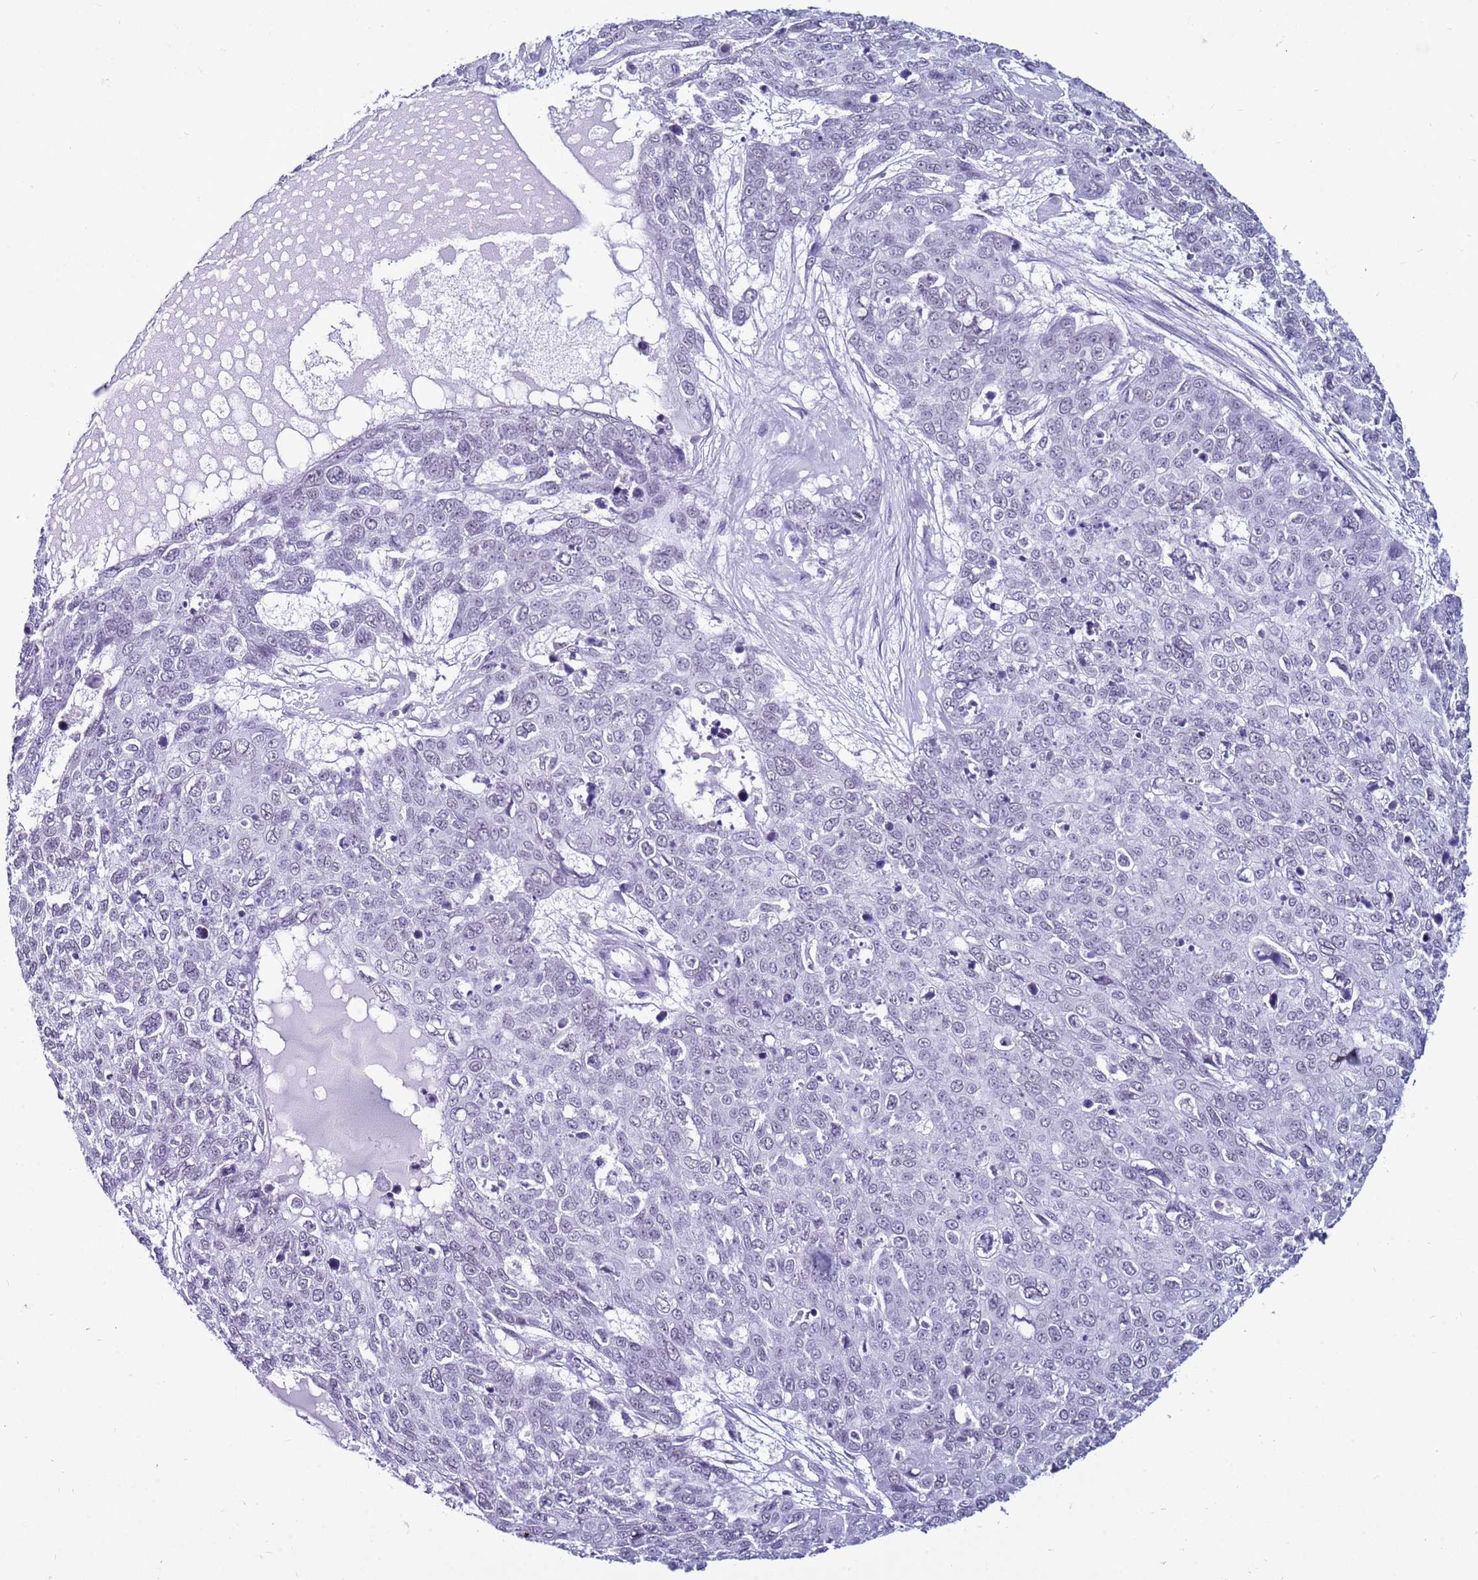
{"staining": {"intensity": "negative", "quantity": "none", "location": "none"}, "tissue": "skin cancer", "cell_type": "Tumor cells", "image_type": "cancer", "snomed": [{"axis": "morphology", "description": "Squamous cell carcinoma, NOS"}, {"axis": "topography", "description": "Skin"}], "caption": "Skin squamous cell carcinoma was stained to show a protein in brown. There is no significant staining in tumor cells.", "gene": "DHX15", "patient": {"sex": "male", "age": 71}}